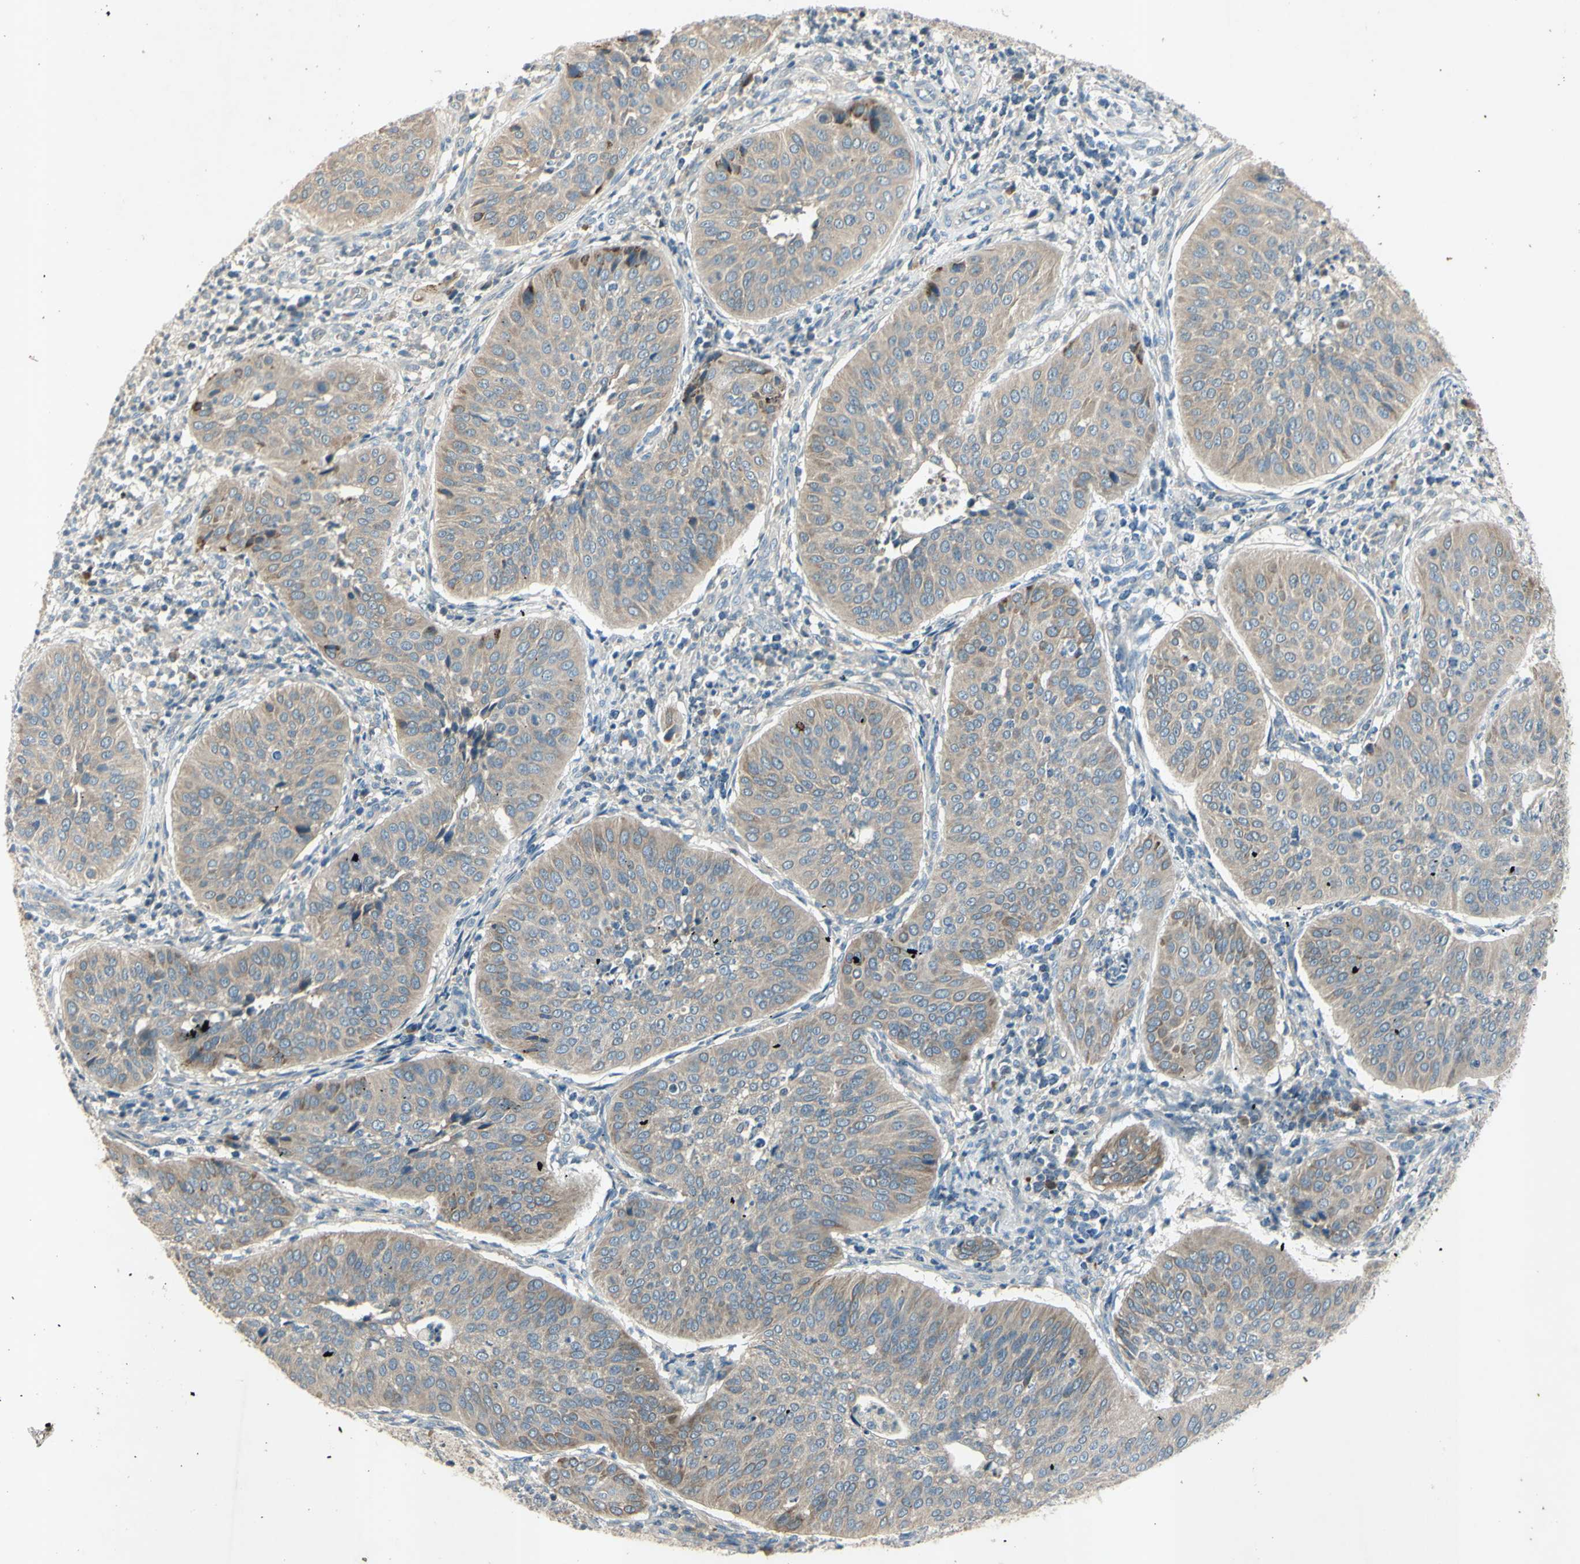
{"staining": {"intensity": "weak", "quantity": "<25%", "location": "cytoplasmic/membranous"}, "tissue": "cervical cancer", "cell_type": "Tumor cells", "image_type": "cancer", "snomed": [{"axis": "morphology", "description": "Normal tissue, NOS"}, {"axis": "morphology", "description": "Squamous cell carcinoma, NOS"}, {"axis": "topography", "description": "Cervix"}], "caption": "A photomicrograph of squamous cell carcinoma (cervical) stained for a protein displays no brown staining in tumor cells.", "gene": "AATK", "patient": {"sex": "female", "age": 39}}